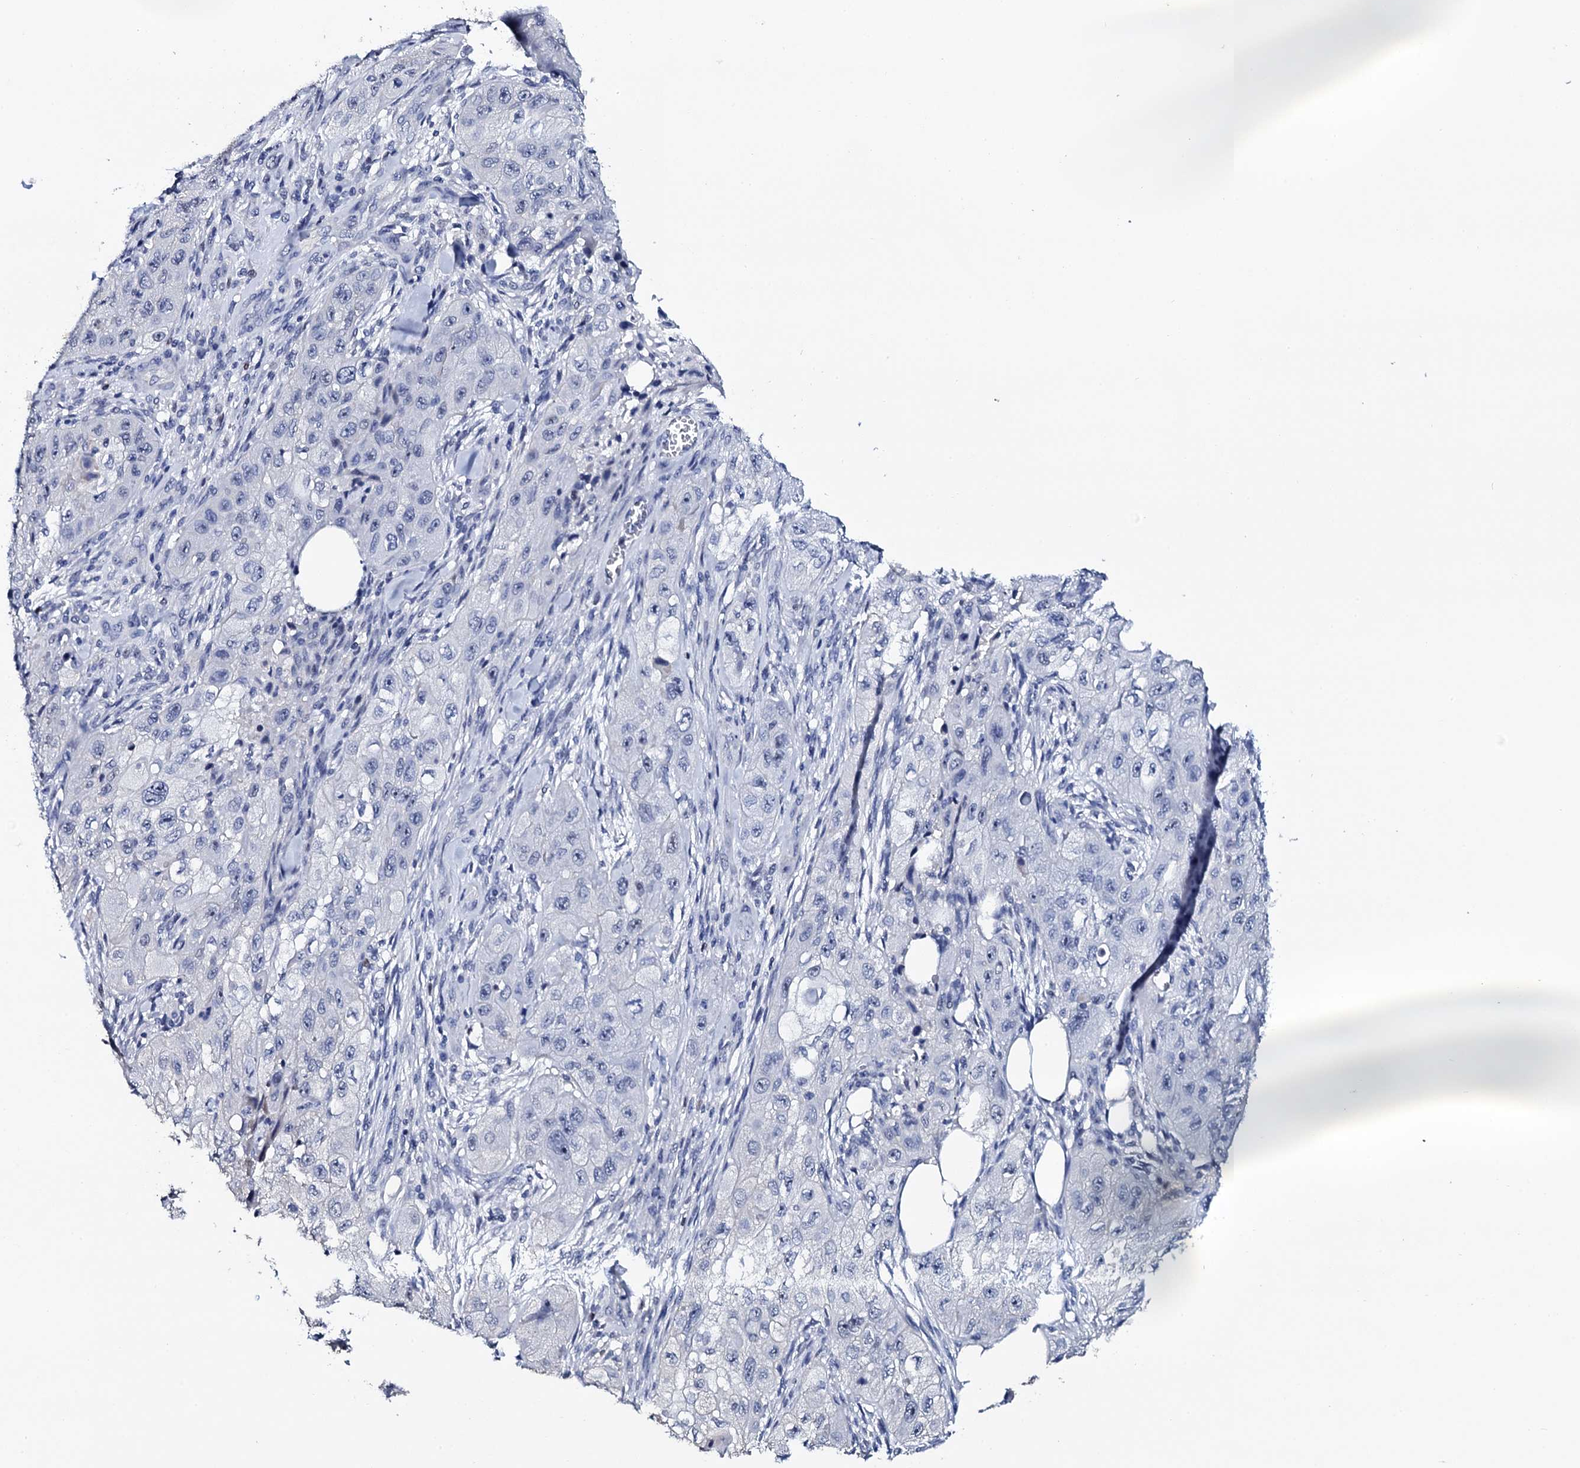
{"staining": {"intensity": "negative", "quantity": "none", "location": "none"}, "tissue": "skin cancer", "cell_type": "Tumor cells", "image_type": "cancer", "snomed": [{"axis": "morphology", "description": "Squamous cell carcinoma, NOS"}, {"axis": "topography", "description": "Skin"}, {"axis": "topography", "description": "Subcutis"}], "caption": "Immunohistochemistry (IHC) of human skin squamous cell carcinoma exhibits no expression in tumor cells. (DAB (3,3'-diaminobenzidine) IHC with hematoxylin counter stain).", "gene": "NPM2", "patient": {"sex": "male", "age": 73}}